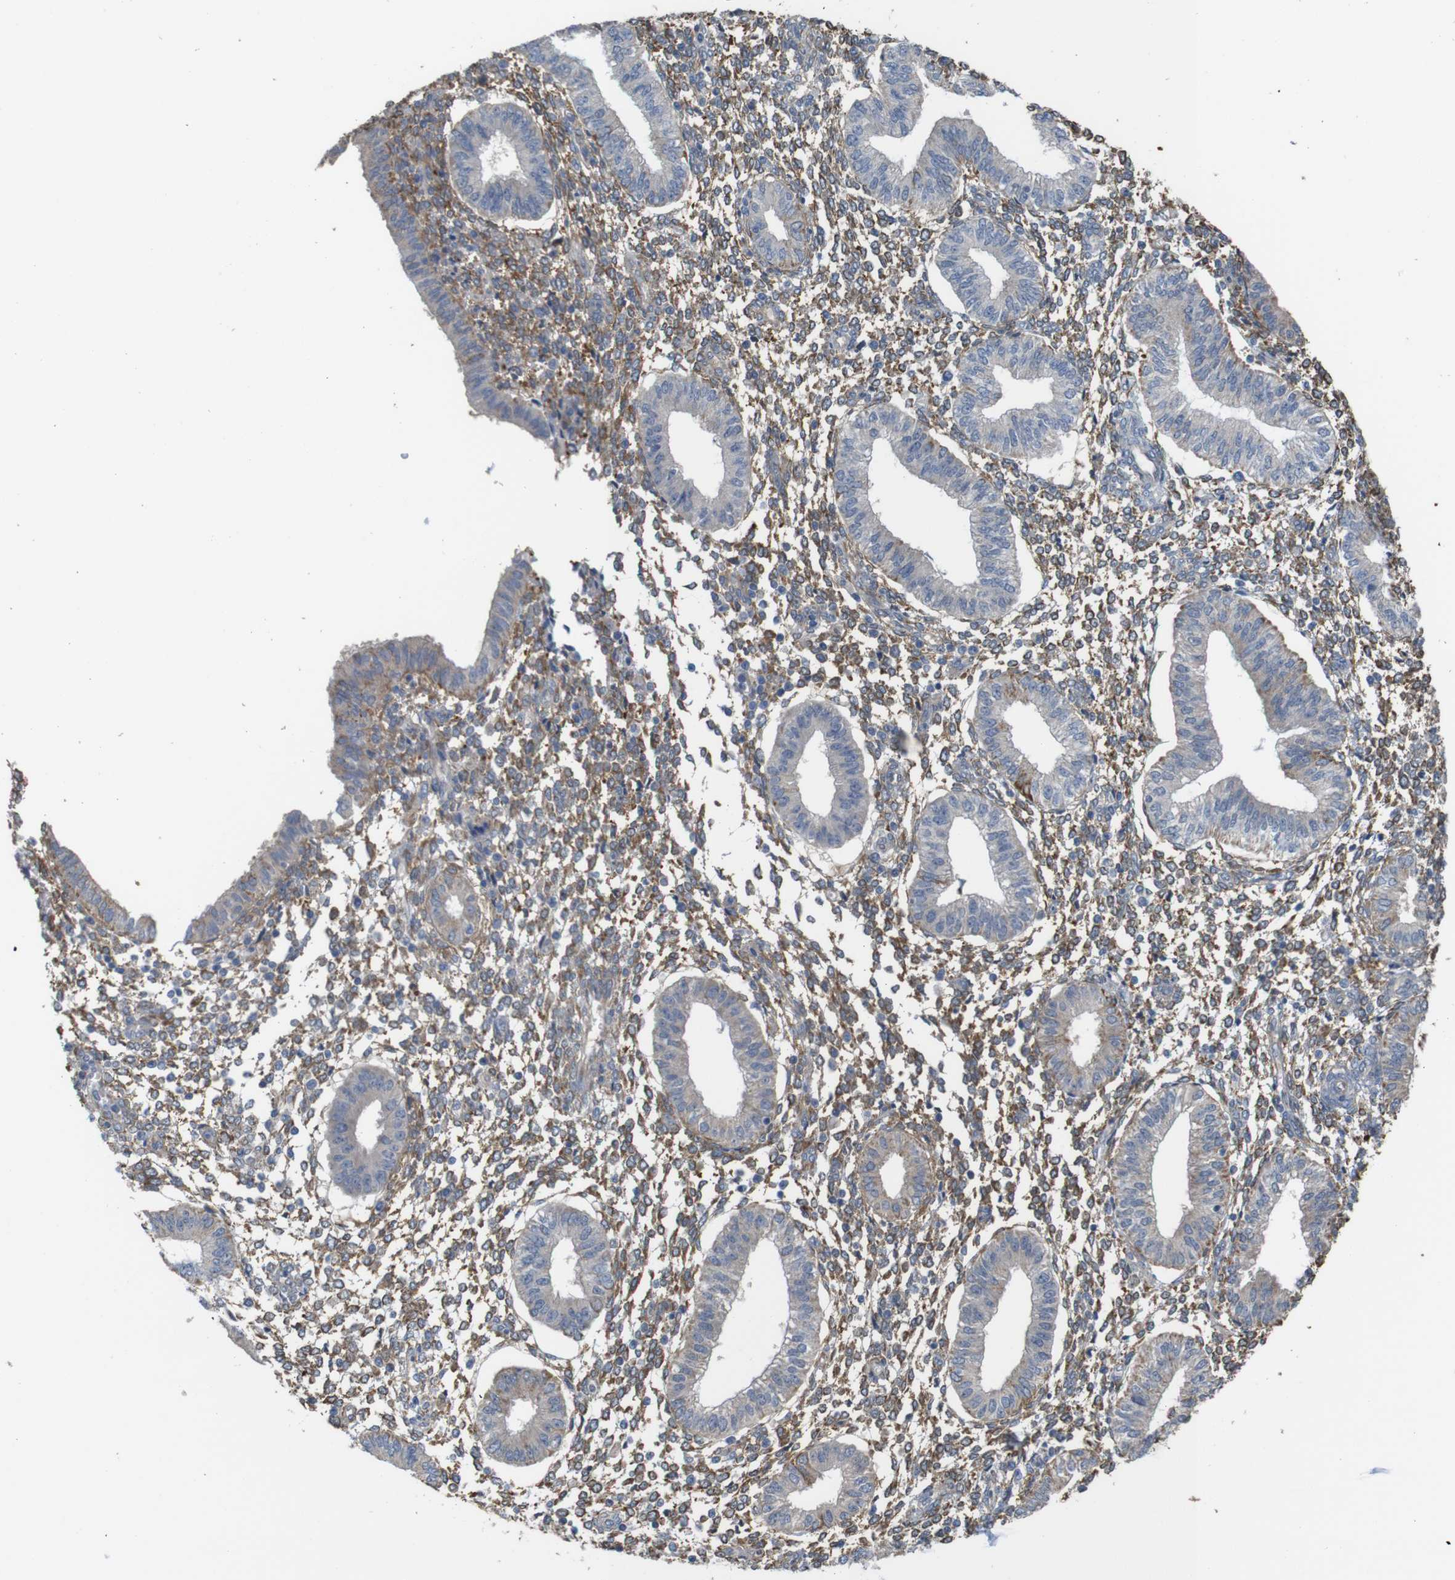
{"staining": {"intensity": "moderate", "quantity": "25%-75%", "location": "cytoplasmic/membranous"}, "tissue": "endometrium", "cell_type": "Cells in endometrial stroma", "image_type": "normal", "snomed": [{"axis": "morphology", "description": "Normal tissue, NOS"}, {"axis": "topography", "description": "Endometrium"}], "caption": "Immunohistochemical staining of normal human endometrium displays moderate cytoplasmic/membranous protein staining in about 25%-75% of cells in endometrial stroma.", "gene": "PTPRR", "patient": {"sex": "female", "age": 50}}